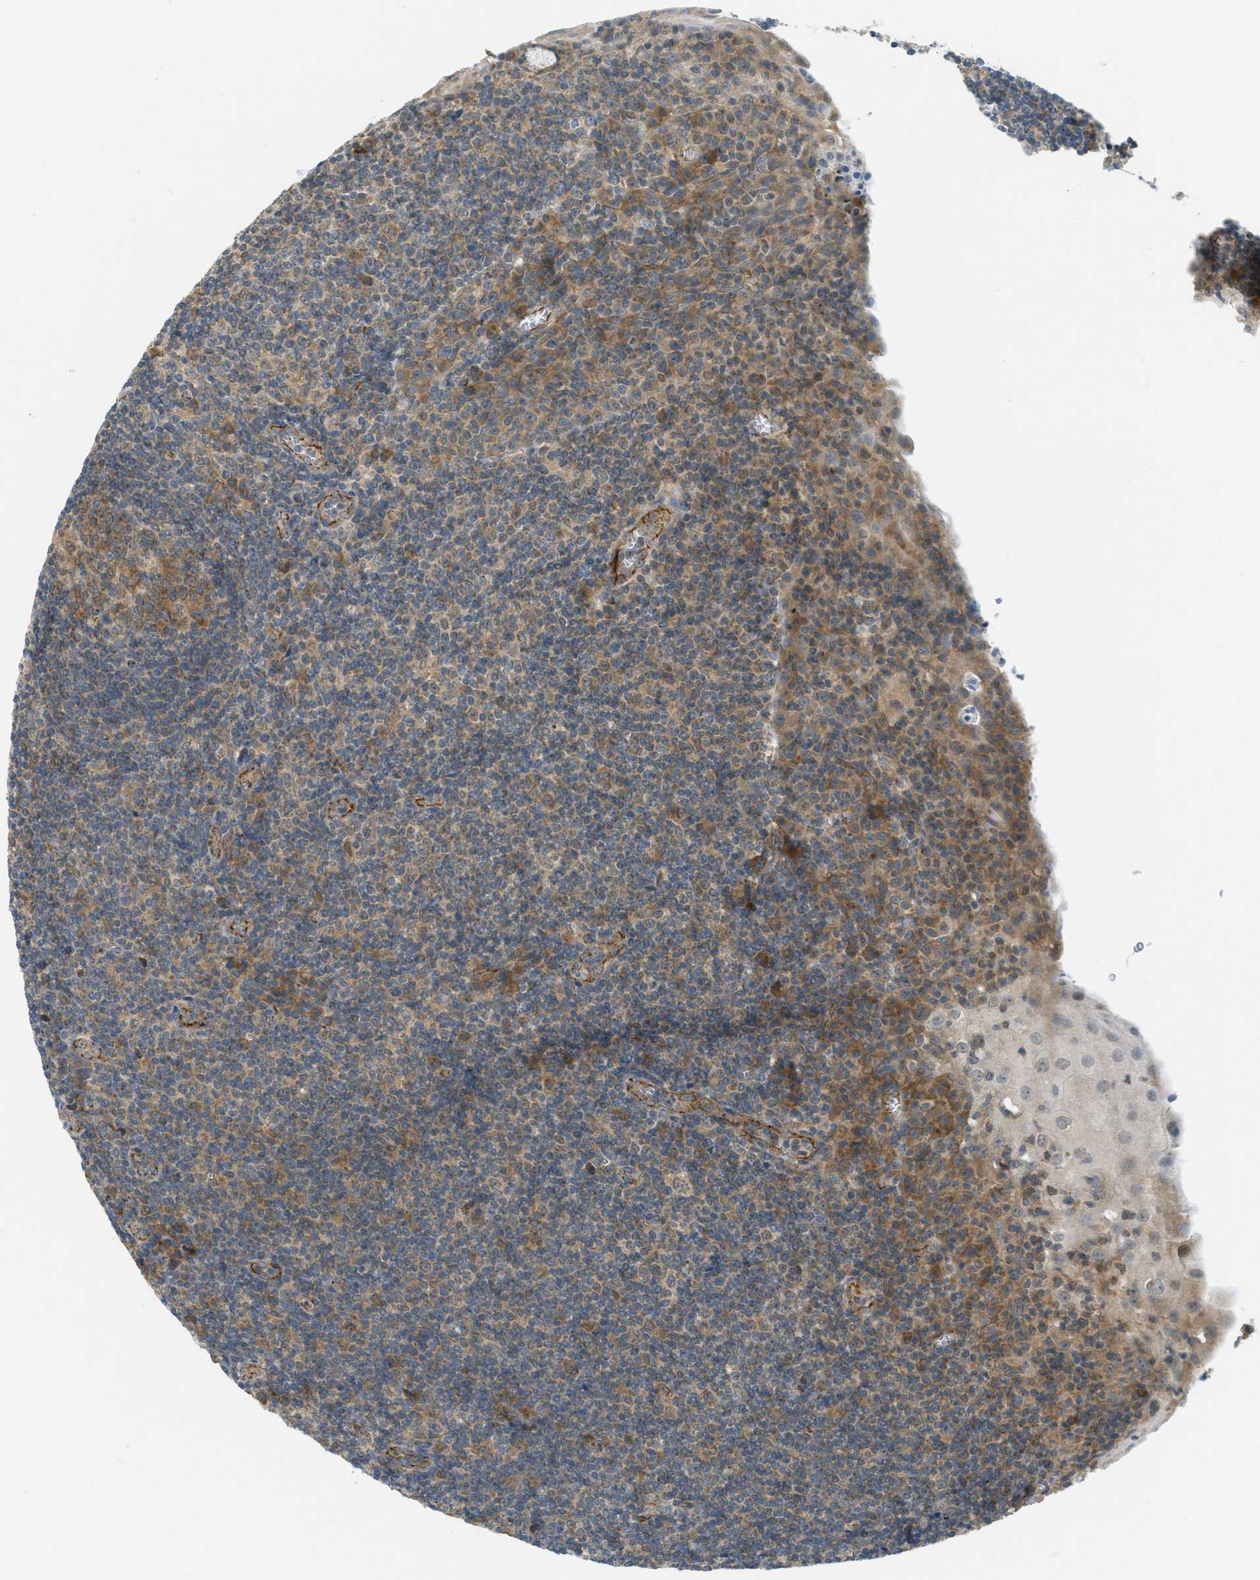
{"staining": {"intensity": "moderate", "quantity": "<25%", "location": "cytoplasmic/membranous"}, "tissue": "tonsil", "cell_type": "Germinal center cells", "image_type": "normal", "snomed": [{"axis": "morphology", "description": "Normal tissue, NOS"}, {"axis": "topography", "description": "Tonsil"}], "caption": "Unremarkable tonsil shows moderate cytoplasmic/membranous staining in about <25% of germinal center cells The protein is shown in brown color, while the nuclei are stained blue..", "gene": "JCAD", "patient": {"sex": "male", "age": 37}}